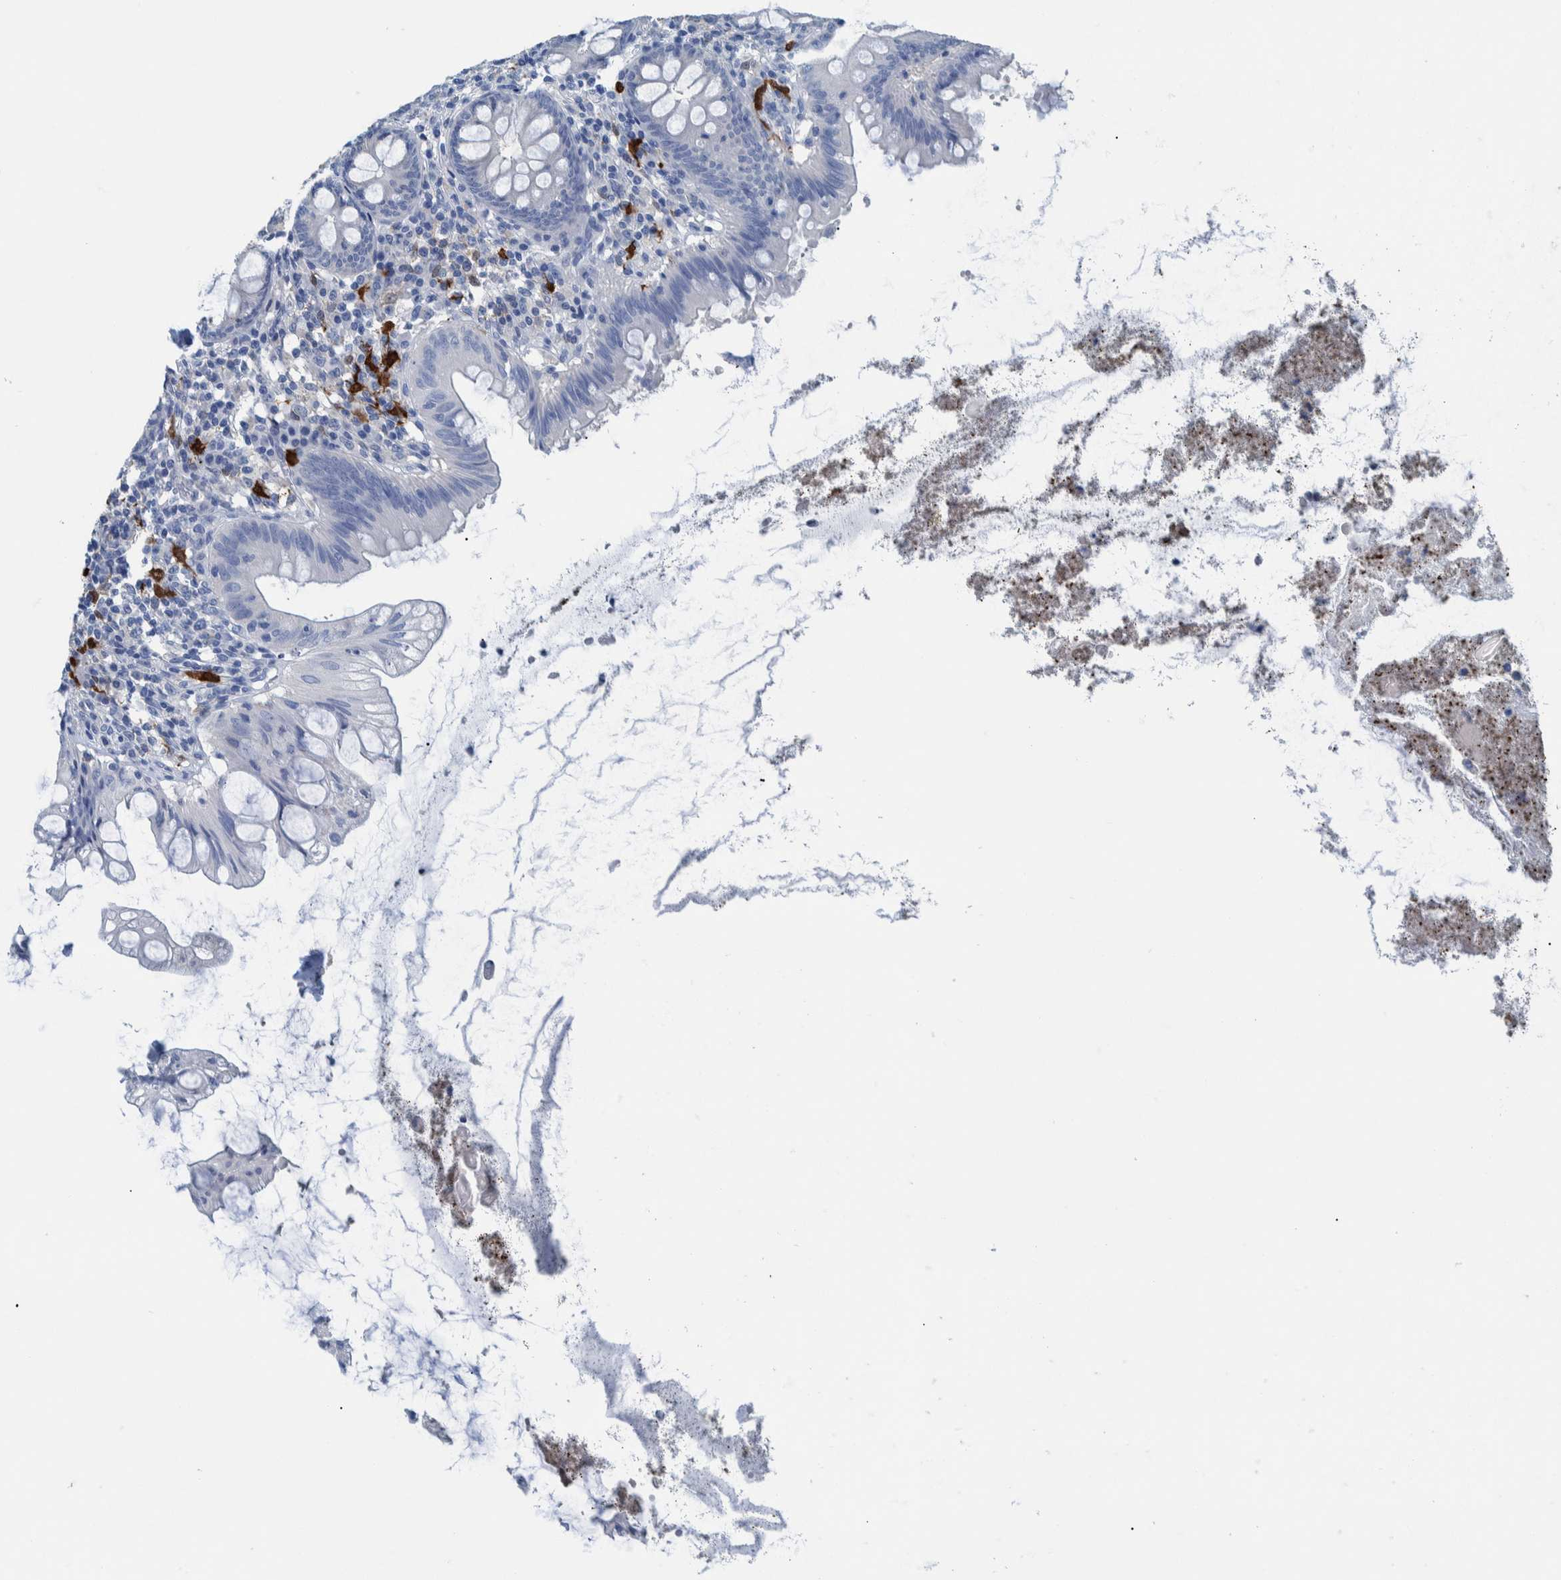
{"staining": {"intensity": "negative", "quantity": "none", "location": "none"}, "tissue": "appendix", "cell_type": "Glandular cells", "image_type": "normal", "snomed": [{"axis": "morphology", "description": "Normal tissue, NOS"}, {"axis": "topography", "description": "Appendix"}], "caption": "Immunohistochemistry (IHC) of unremarkable appendix displays no expression in glandular cells.", "gene": "IDO1", "patient": {"sex": "male", "age": 56}}